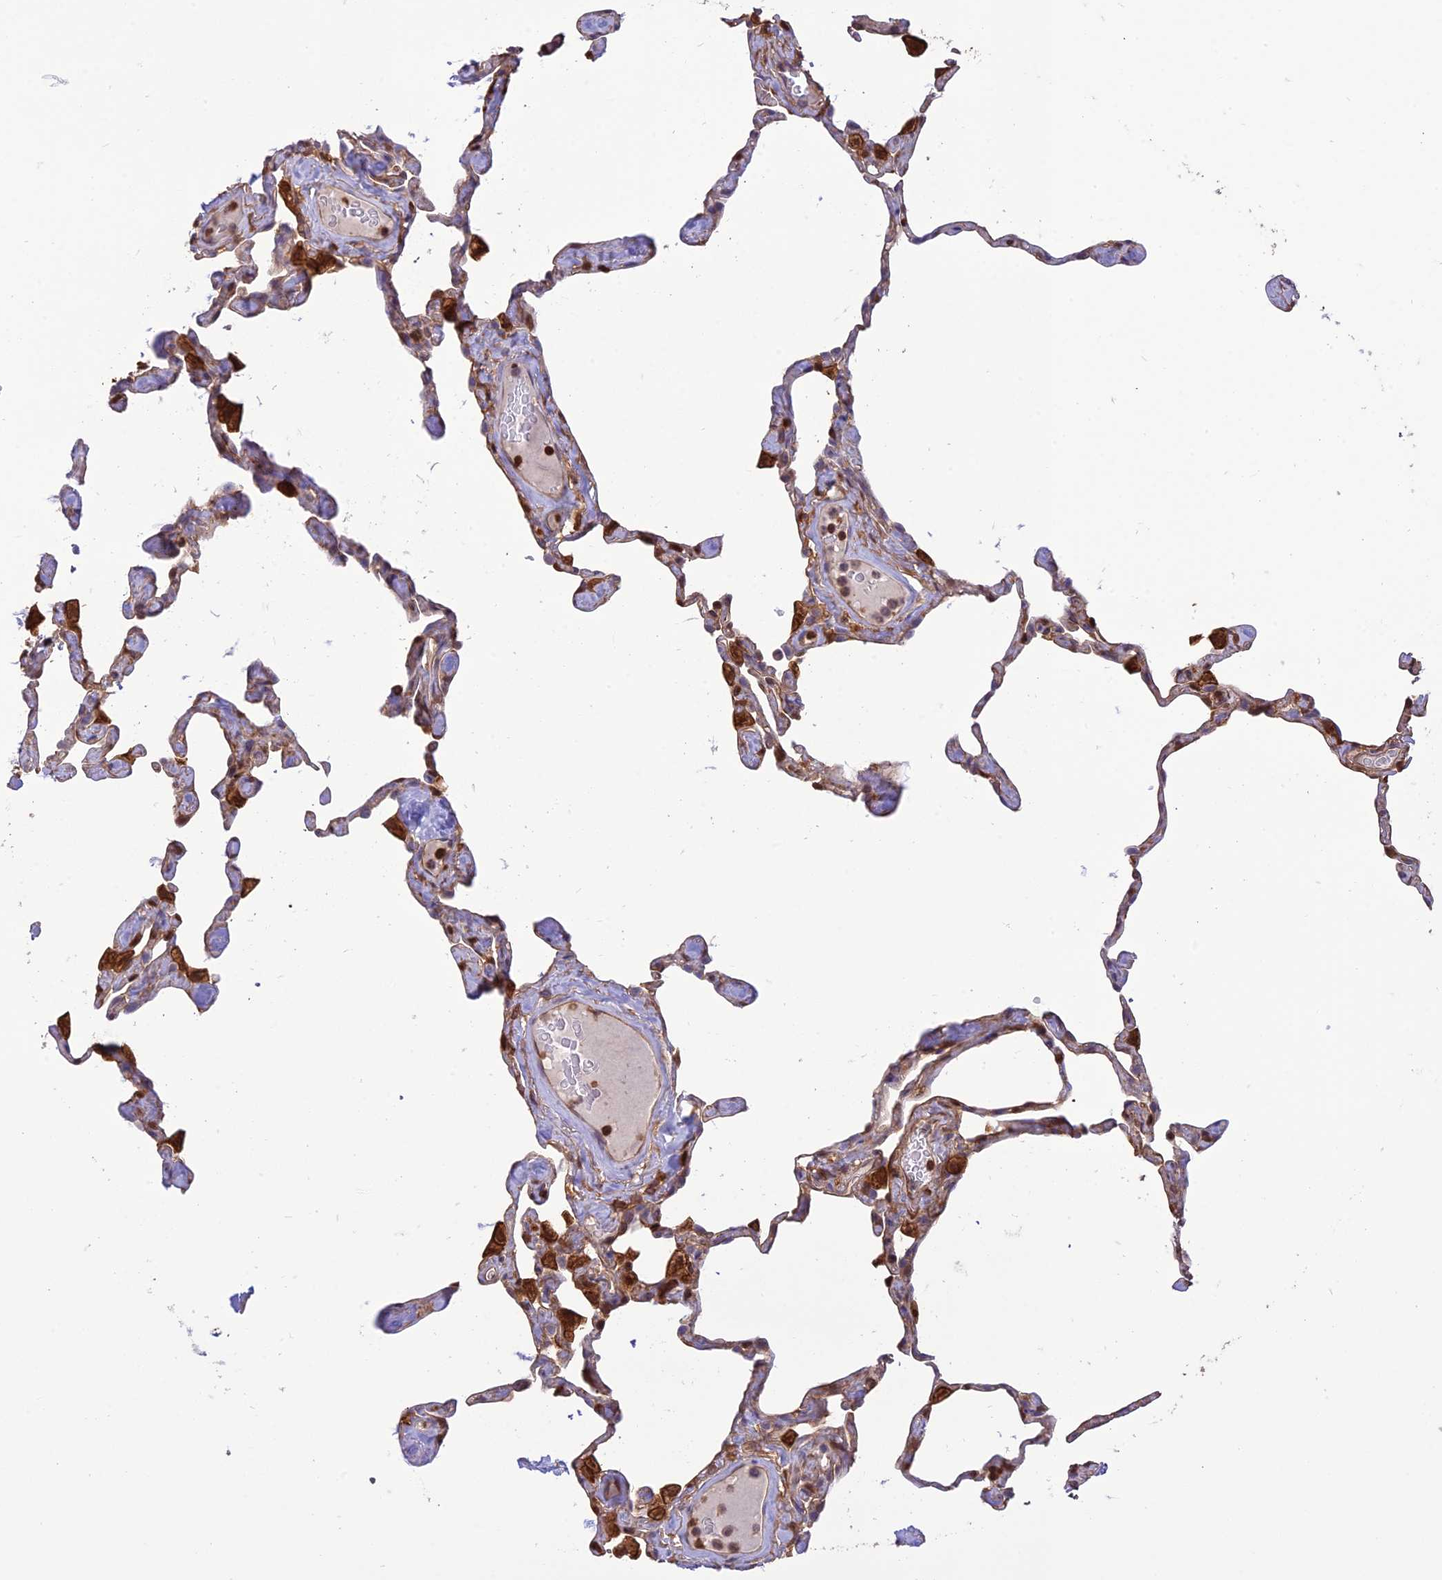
{"staining": {"intensity": "moderate", "quantity": "<25%", "location": "cytoplasmic/membranous"}, "tissue": "lung", "cell_type": "Alveolar cells", "image_type": "normal", "snomed": [{"axis": "morphology", "description": "Normal tissue, NOS"}, {"axis": "topography", "description": "Lung"}], "caption": "Protein expression analysis of benign human lung reveals moderate cytoplasmic/membranous positivity in approximately <25% of alveolar cells.", "gene": "HPSE2", "patient": {"sex": "male", "age": 65}}